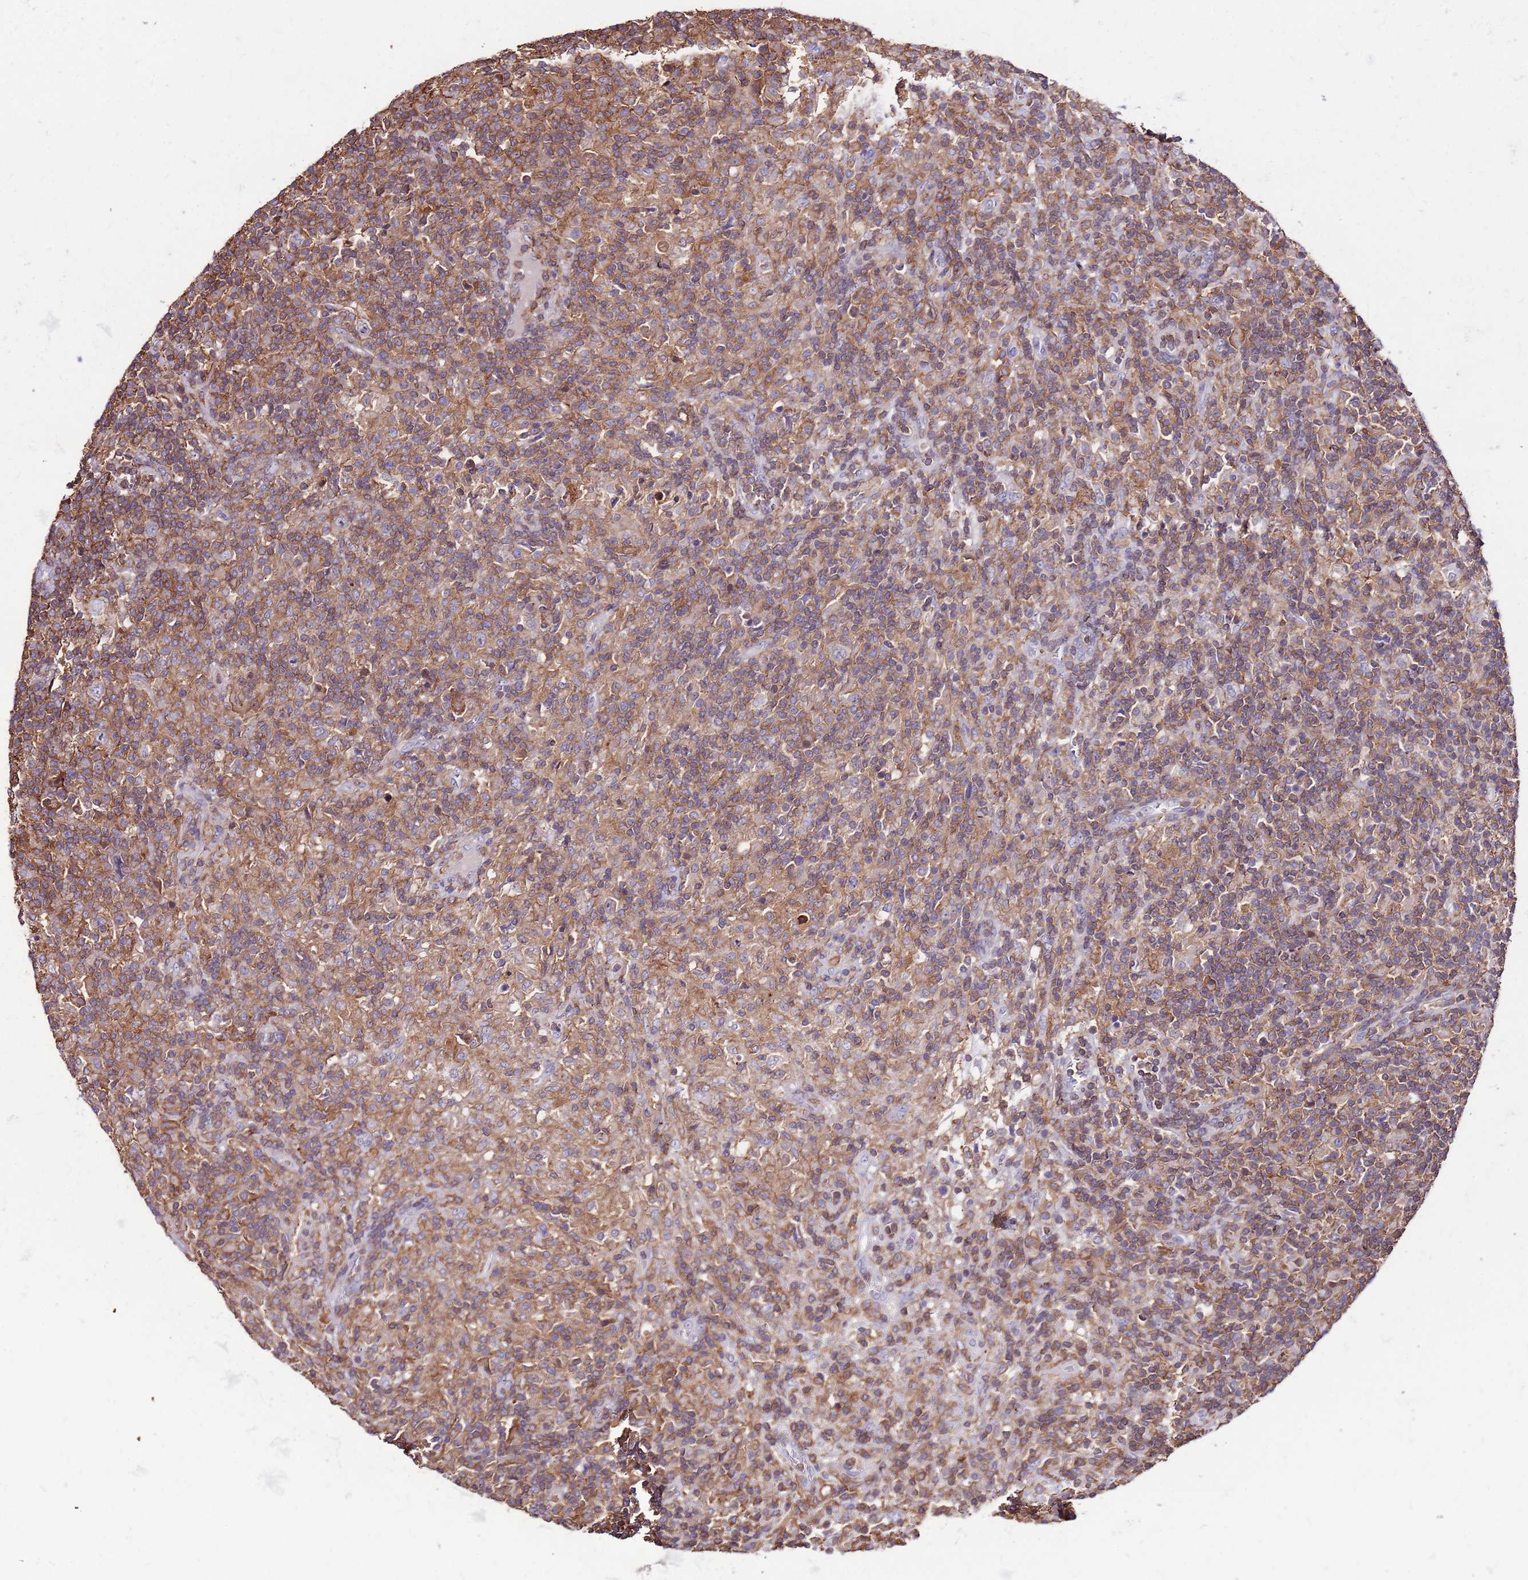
{"staining": {"intensity": "weak", "quantity": "<25%", "location": "cytoplasmic/membranous"}, "tissue": "lymphoma", "cell_type": "Tumor cells", "image_type": "cancer", "snomed": [{"axis": "morphology", "description": "Hodgkin's disease, NOS"}, {"axis": "topography", "description": "Lymph node"}], "caption": "Immunohistochemical staining of lymphoma reveals no significant staining in tumor cells.", "gene": "ZSWIM1", "patient": {"sex": "male", "age": 70}}